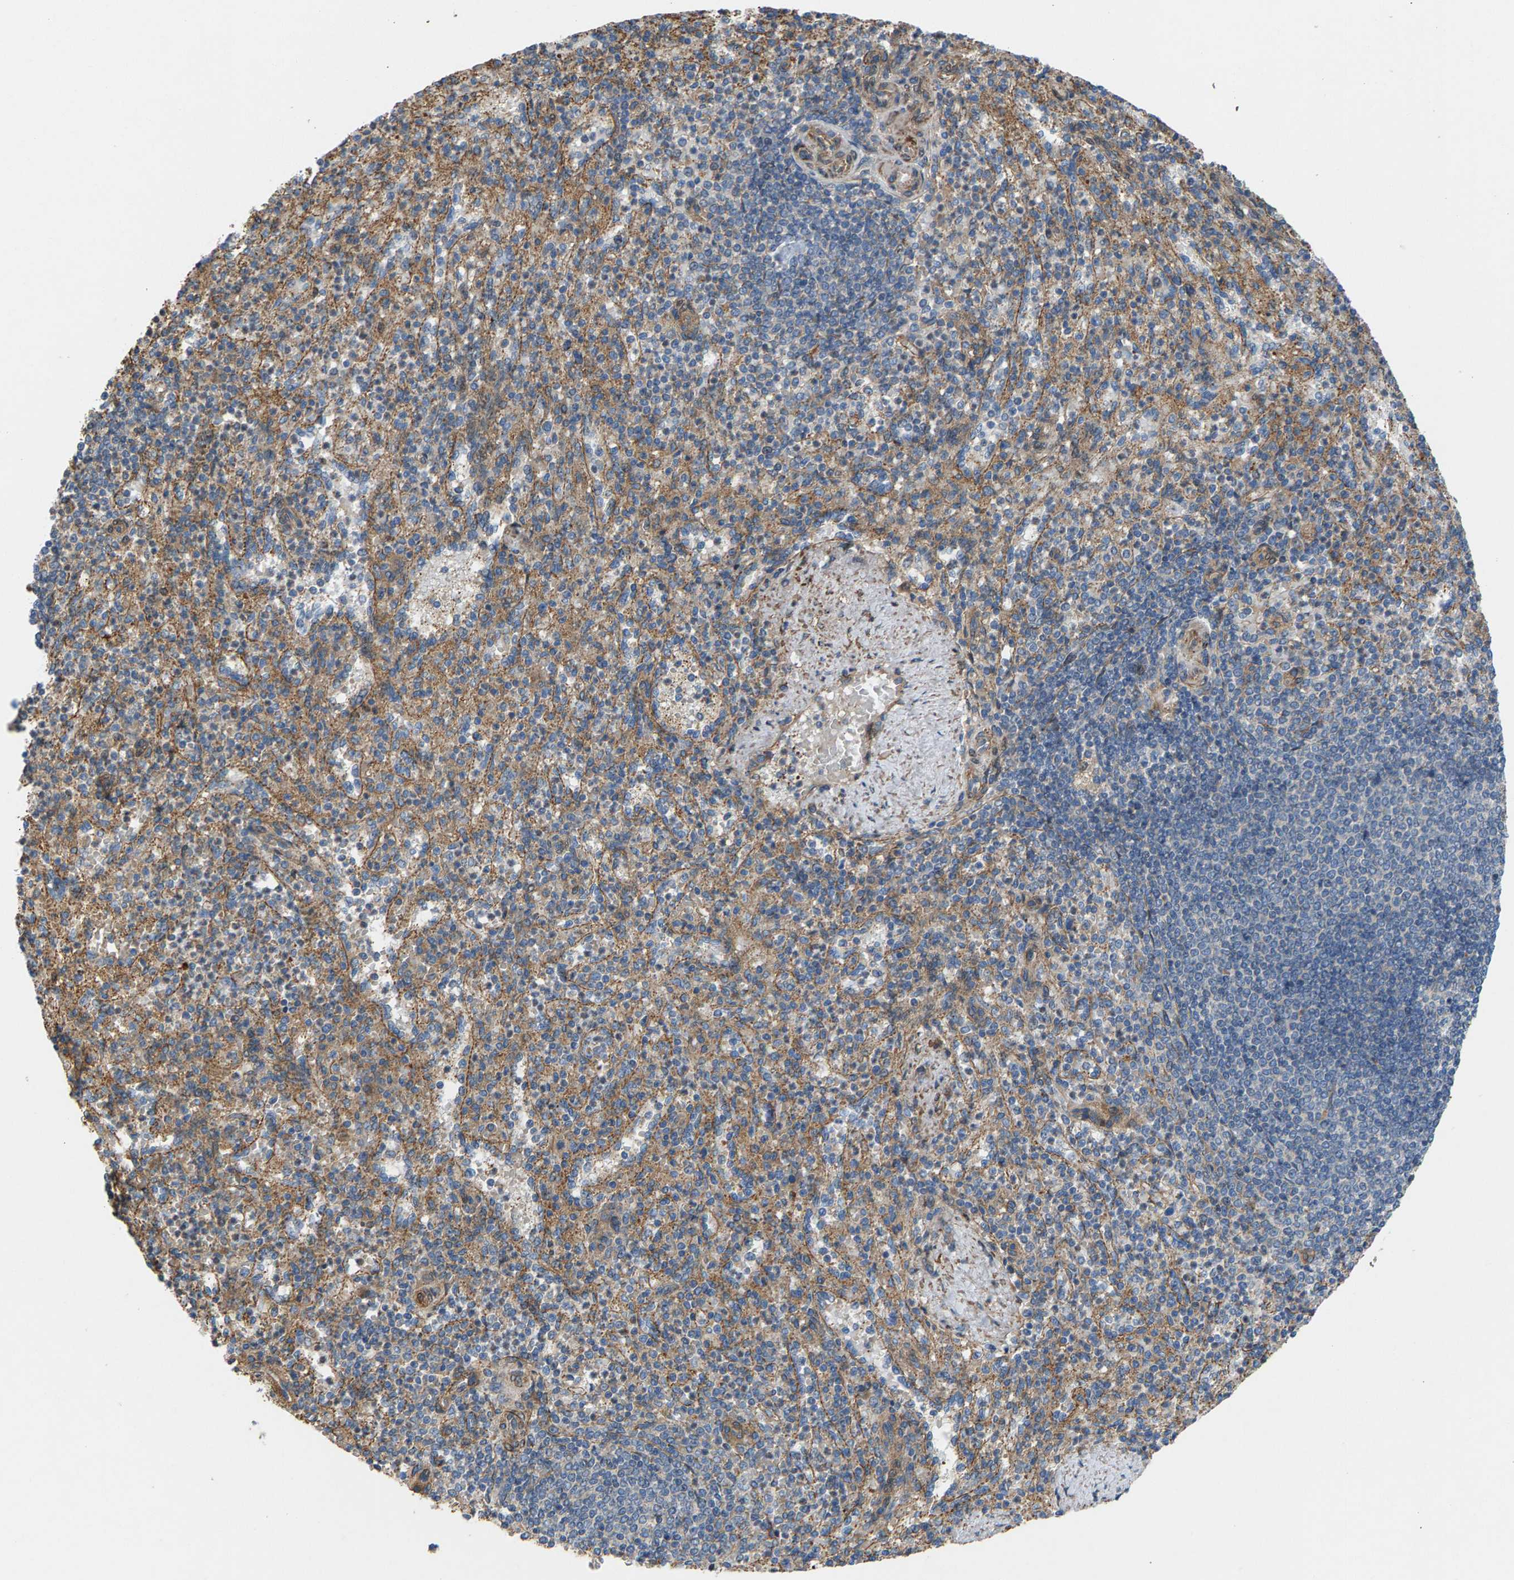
{"staining": {"intensity": "moderate", "quantity": "25%-75%", "location": "cytoplasmic/membranous"}, "tissue": "spleen", "cell_type": "Cells in red pulp", "image_type": "normal", "snomed": [{"axis": "morphology", "description": "Normal tissue, NOS"}, {"axis": "topography", "description": "Spleen"}], "caption": "A brown stain shows moderate cytoplasmic/membranous staining of a protein in cells in red pulp of unremarkable spleen. (DAB (3,3'-diaminobenzidine) = brown stain, brightfield microscopy at high magnification).", "gene": "PDCL", "patient": {"sex": "female", "age": 74}}